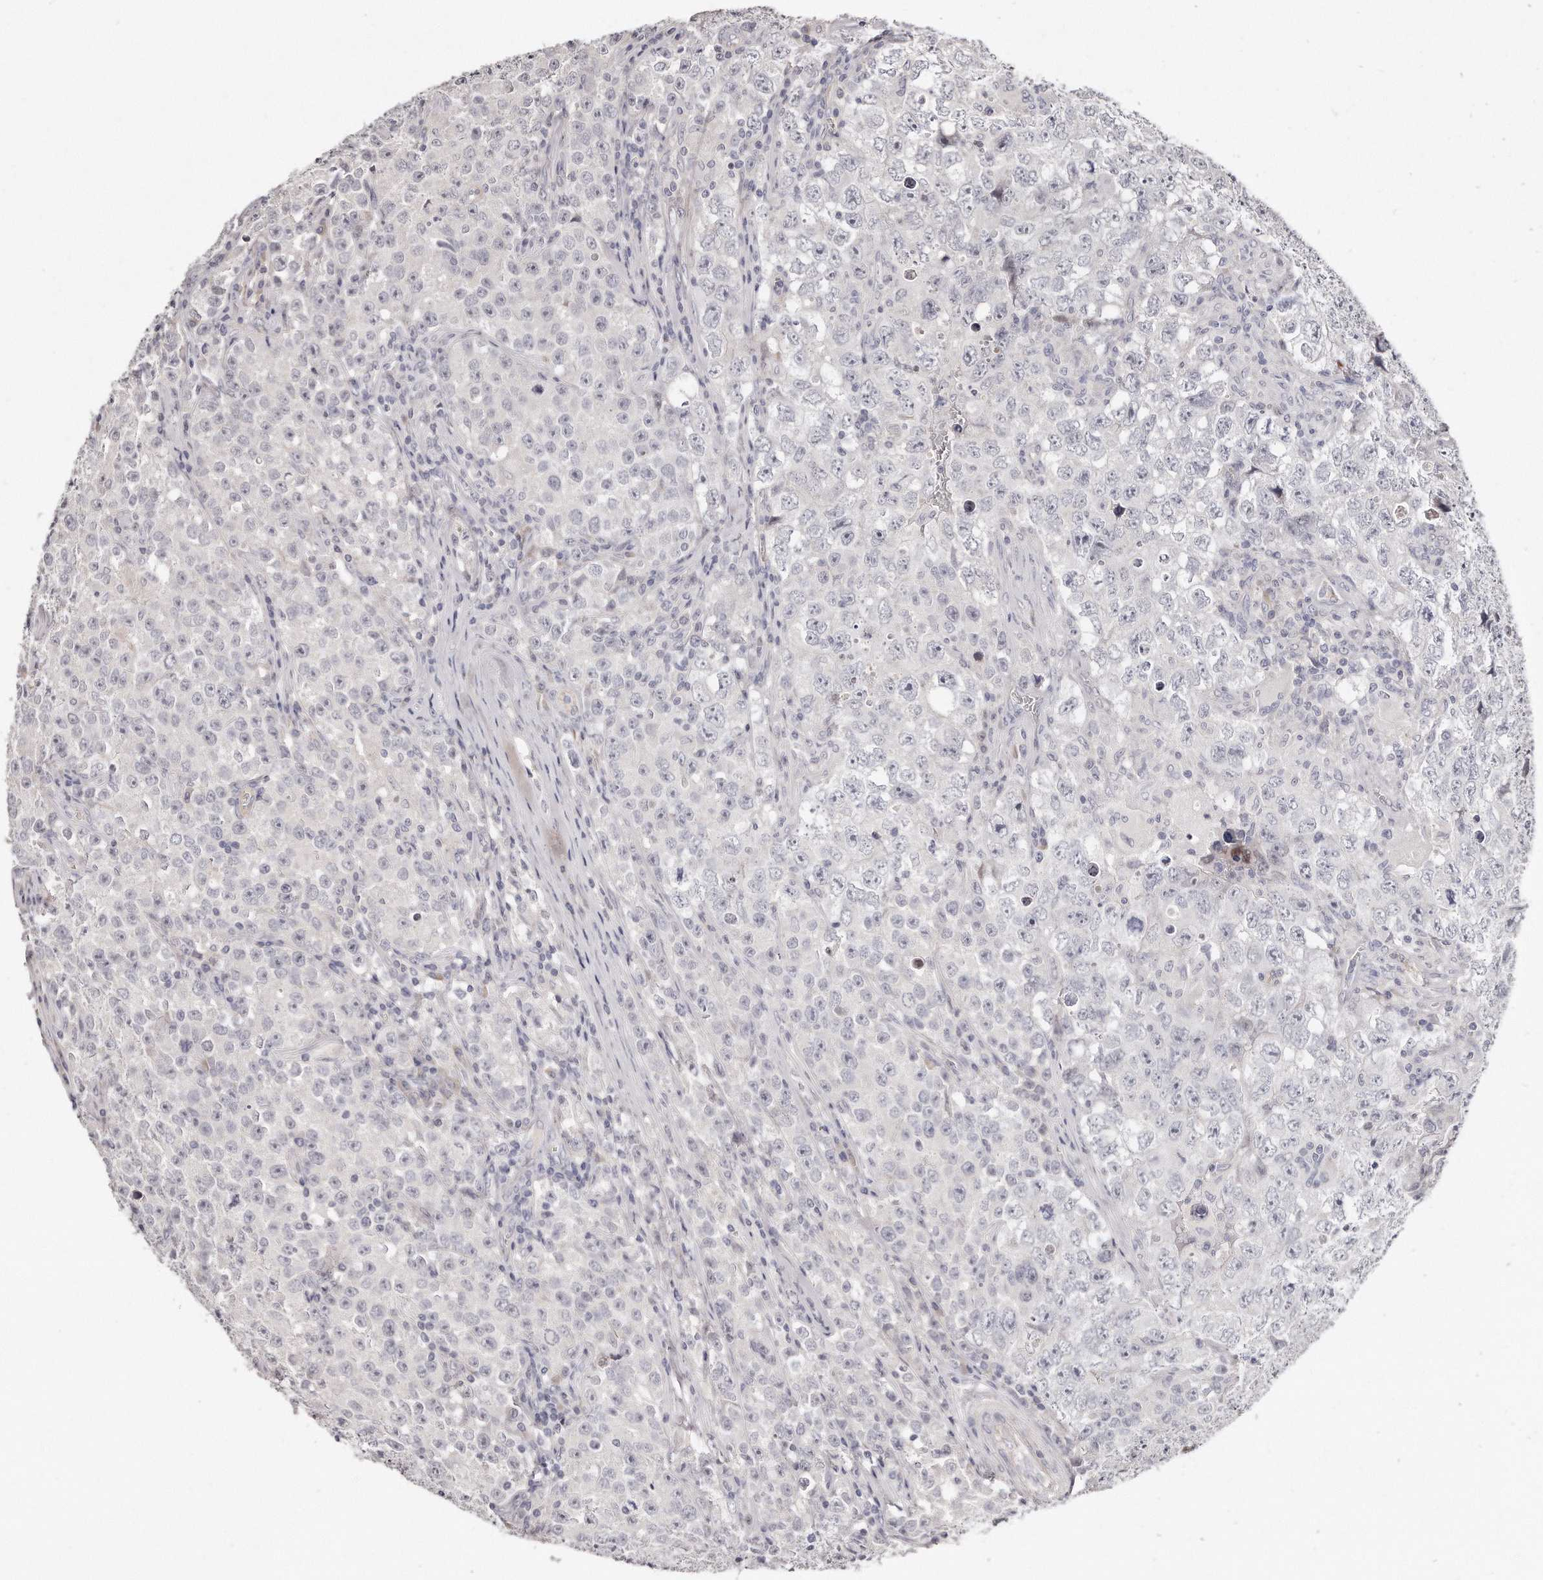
{"staining": {"intensity": "negative", "quantity": "none", "location": "none"}, "tissue": "testis cancer", "cell_type": "Tumor cells", "image_type": "cancer", "snomed": [{"axis": "morphology", "description": "Seminoma, NOS"}, {"axis": "morphology", "description": "Carcinoma, Embryonal, NOS"}, {"axis": "topography", "description": "Testis"}], "caption": "This photomicrograph is of testis cancer stained with immunohistochemistry (IHC) to label a protein in brown with the nuclei are counter-stained blue. There is no positivity in tumor cells. Nuclei are stained in blue.", "gene": "TTLL4", "patient": {"sex": "male", "age": 43}}